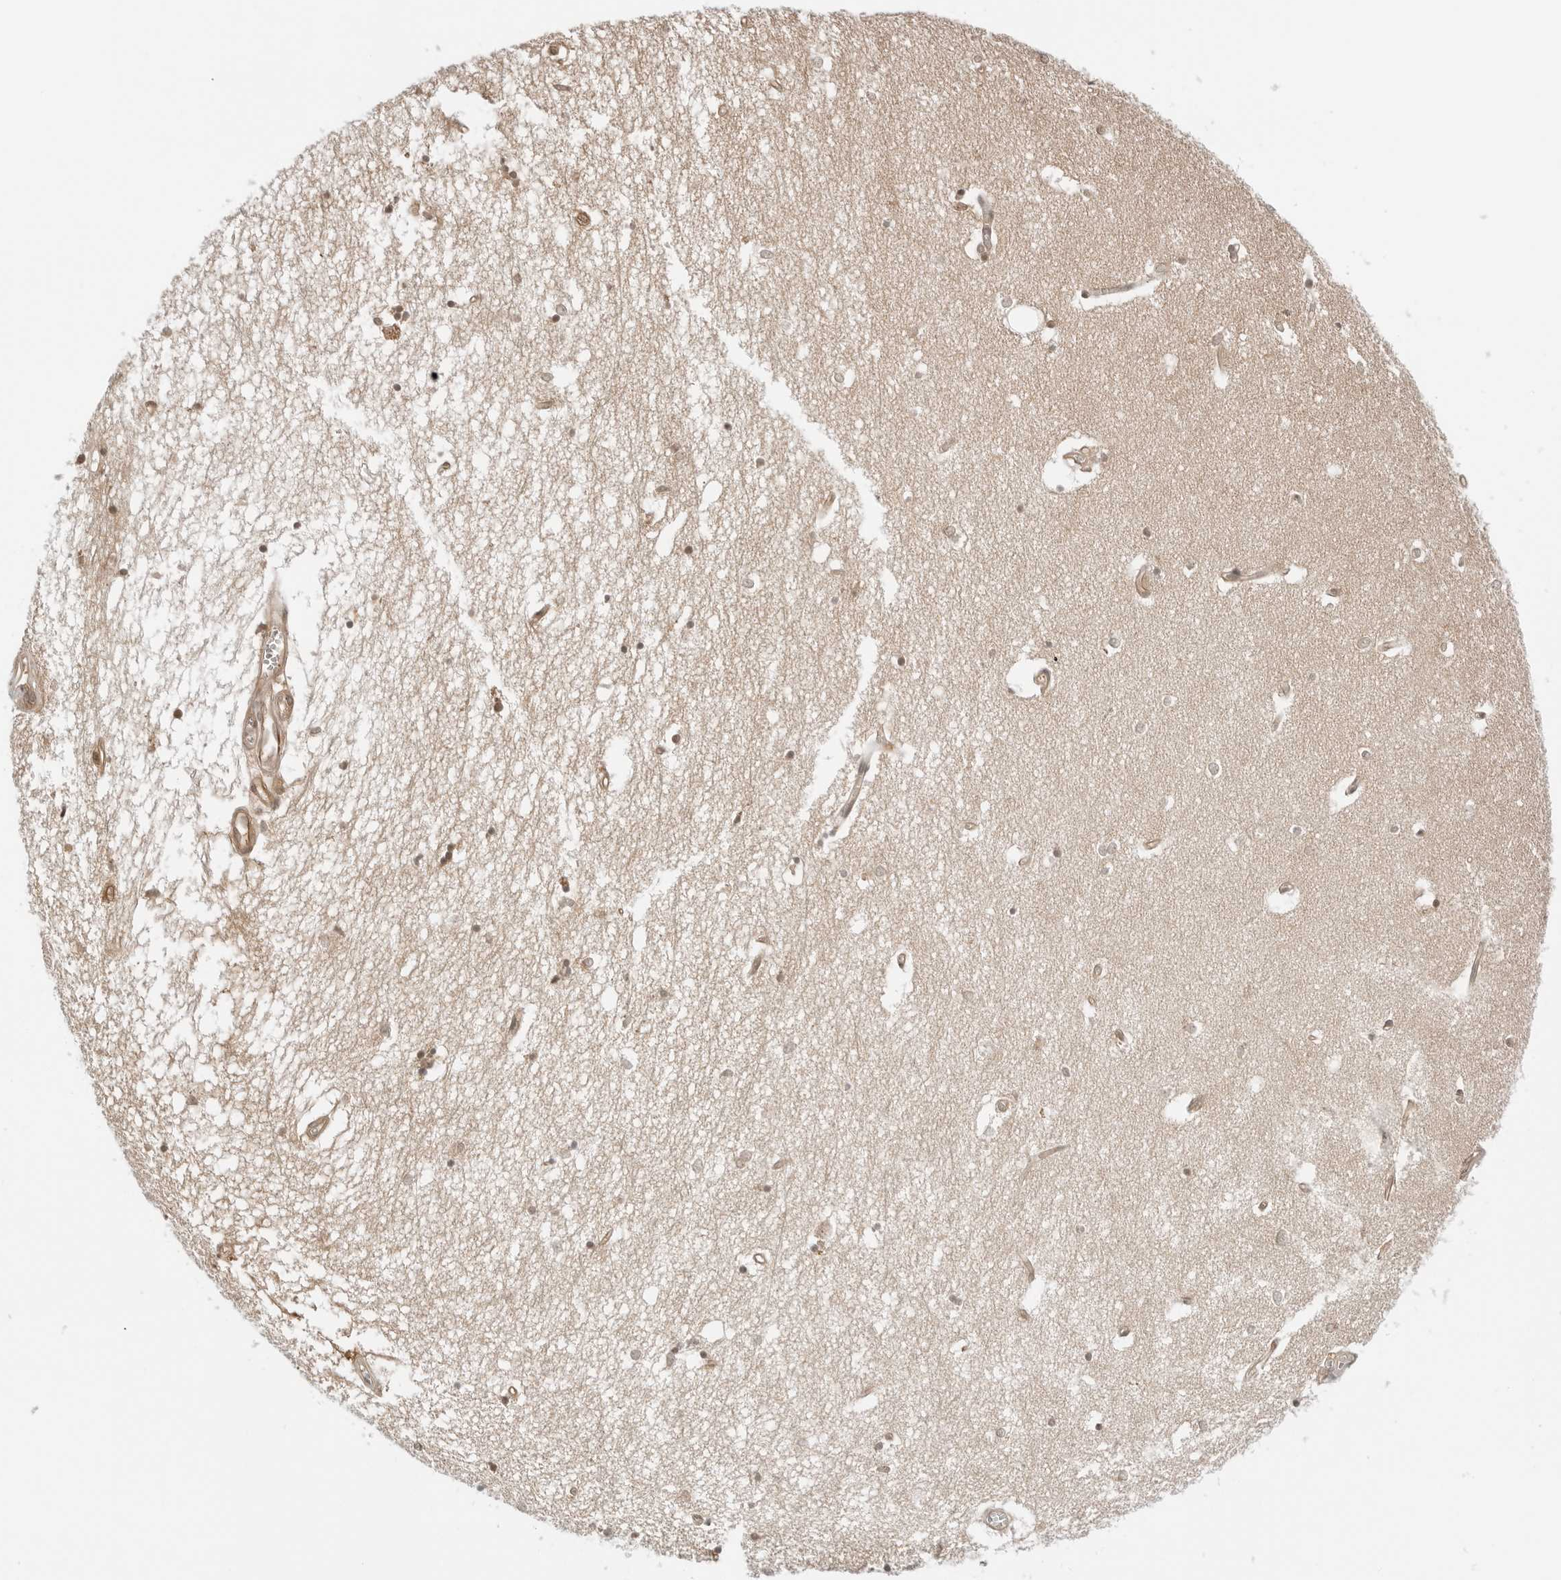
{"staining": {"intensity": "weak", "quantity": "25%-75%", "location": "nuclear"}, "tissue": "hippocampus", "cell_type": "Glial cells", "image_type": "normal", "snomed": [{"axis": "morphology", "description": "Normal tissue, NOS"}, {"axis": "topography", "description": "Hippocampus"}], "caption": "Glial cells reveal low levels of weak nuclear positivity in approximately 25%-75% of cells in normal human hippocampus.", "gene": "NUDC", "patient": {"sex": "male", "age": 70}}